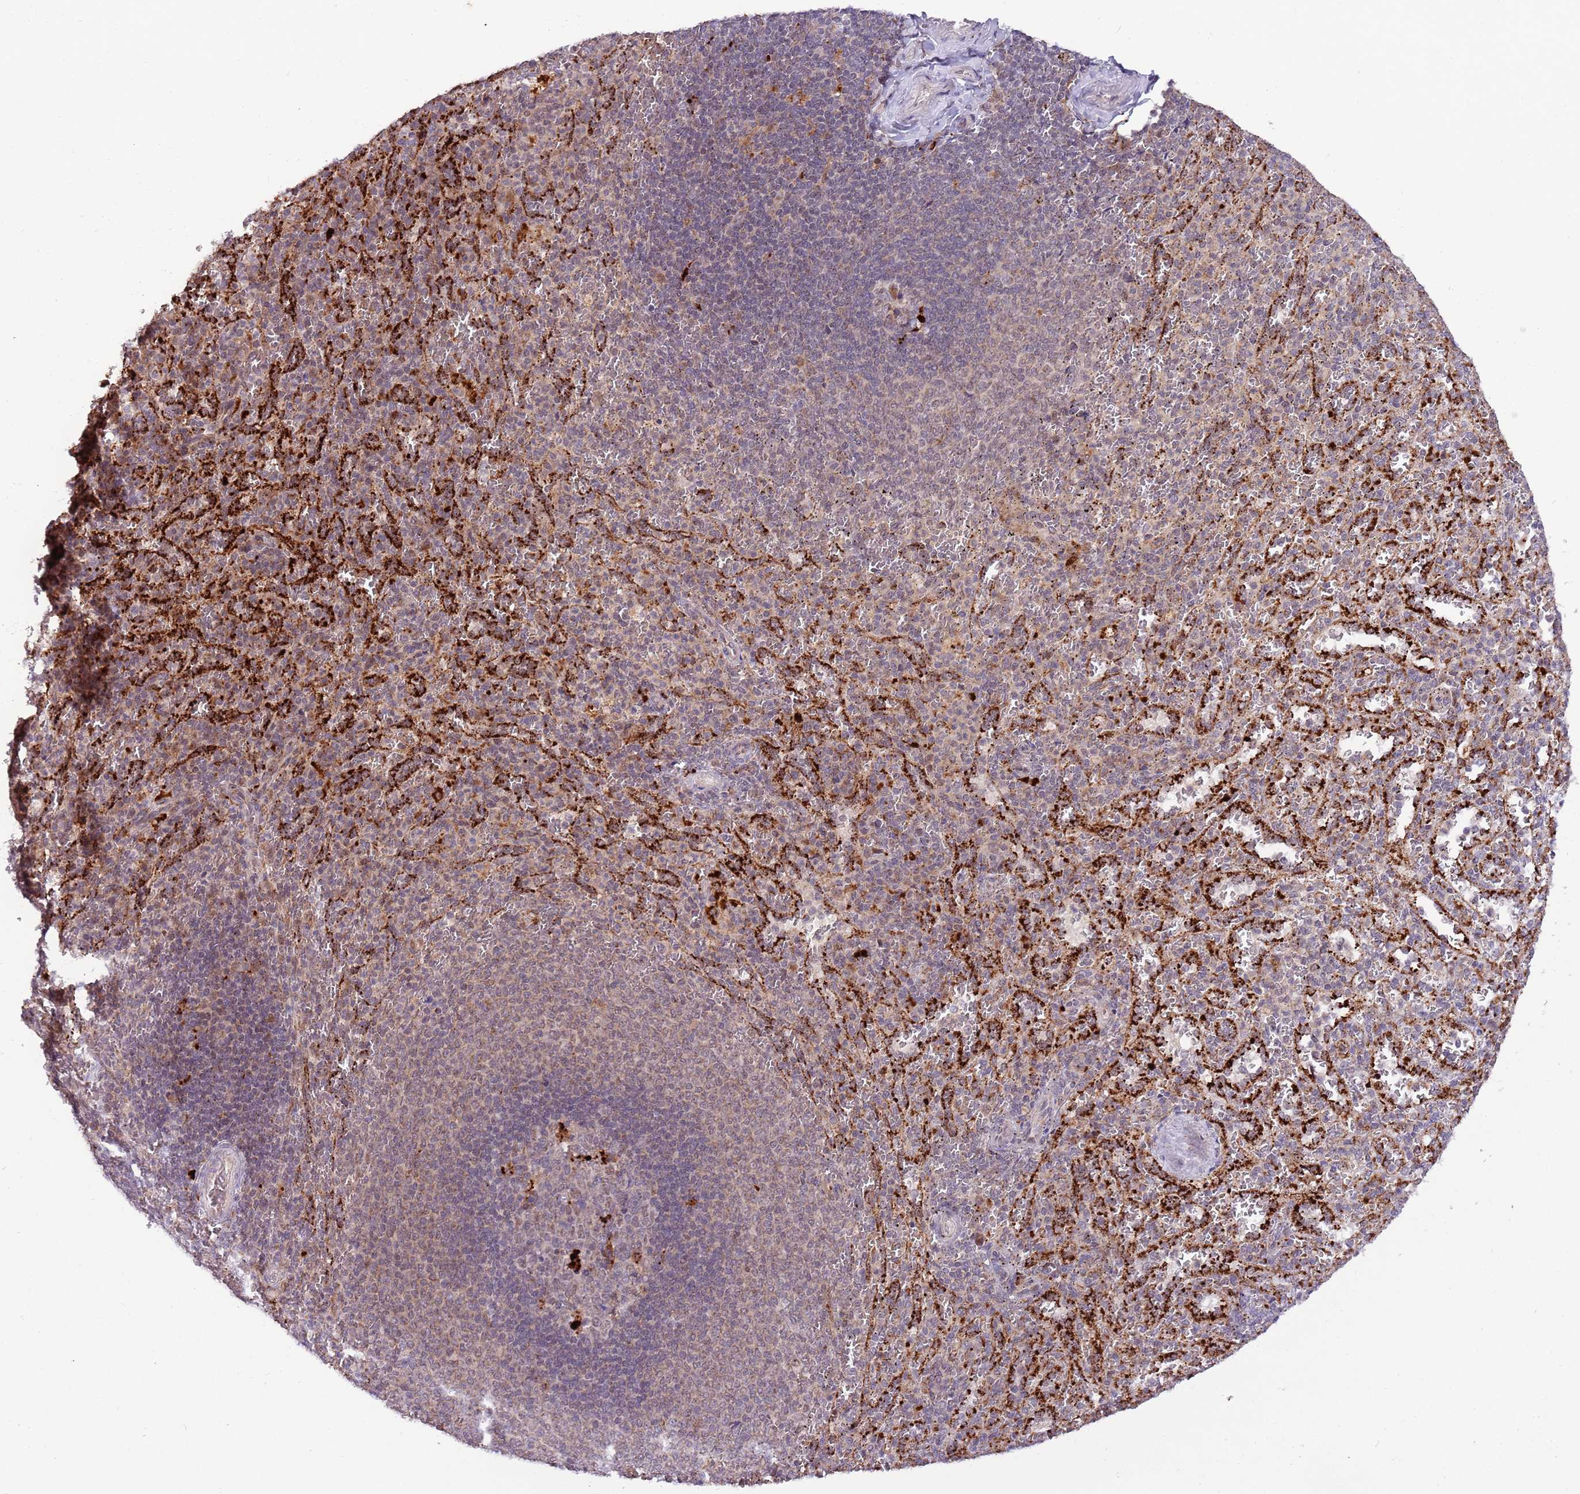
{"staining": {"intensity": "weak", "quantity": "<25%", "location": "cytoplasmic/membranous"}, "tissue": "spleen", "cell_type": "Cells in red pulp", "image_type": "normal", "snomed": [{"axis": "morphology", "description": "Normal tissue, NOS"}, {"axis": "topography", "description": "Spleen"}], "caption": "Unremarkable spleen was stained to show a protein in brown. There is no significant expression in cells in red pulp. (IHC, brightfield microscopy, high magnification).", "gene": "TRIM27", "patient": {"sex": "female", "age": 21}}